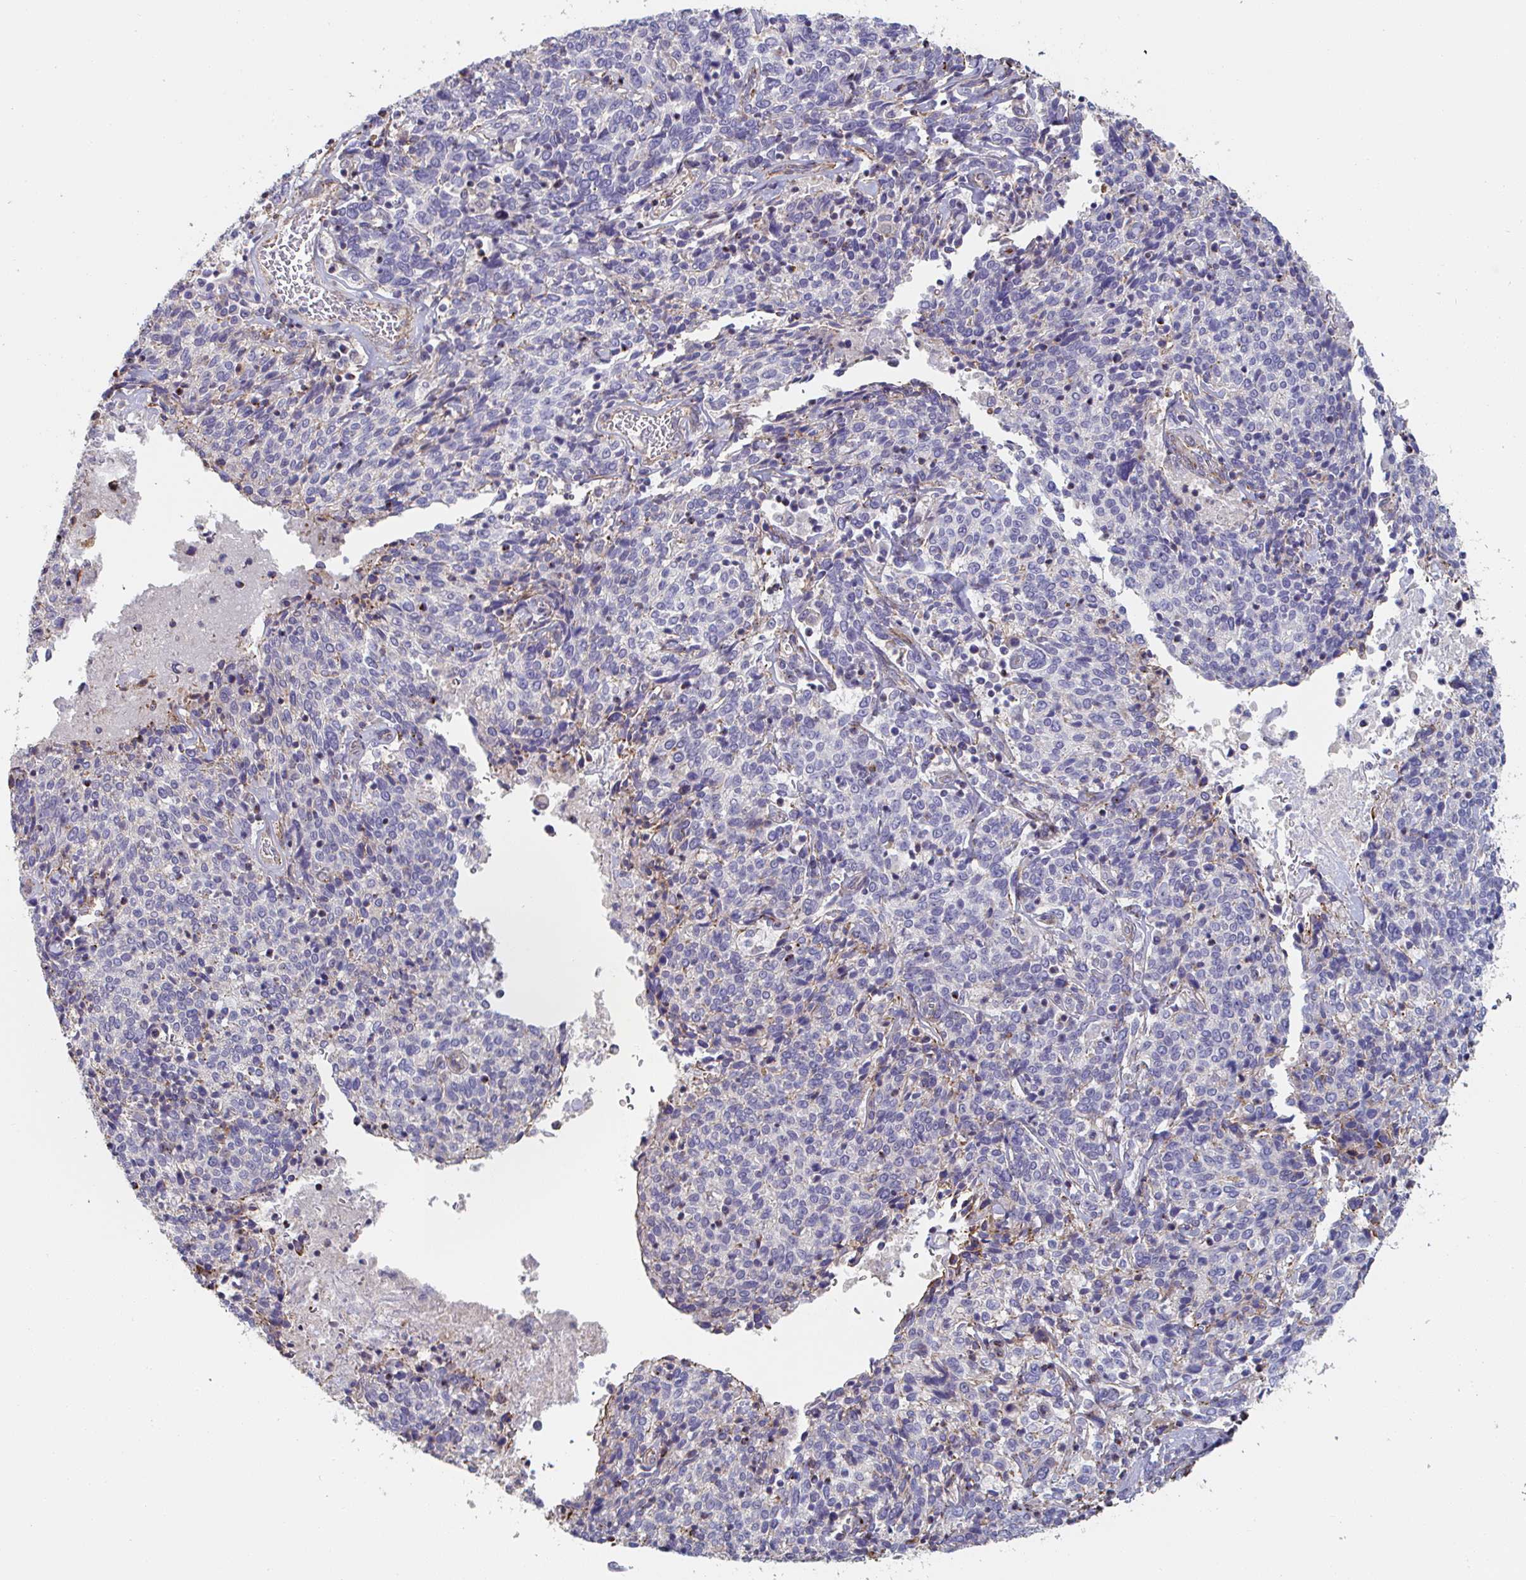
{"staining": {"intensity": "negative", "quantity": "none", "location": "none"}, "tissue": "cervical cancer", "cell_type": "Tumor cells", "image_type": "cancer", "snomed": [{"axis": "morphology", "description": "Squamous cell carcinoma, NOS"}, {"axis": "topography", "description": "Cervix"}], "caption": "Cervical cancer stained for a protein using immunohistochemistry reveals no positivity tumor cells.", "gene": "FZD2", "patient": {"sex": "female", "age": 46}}